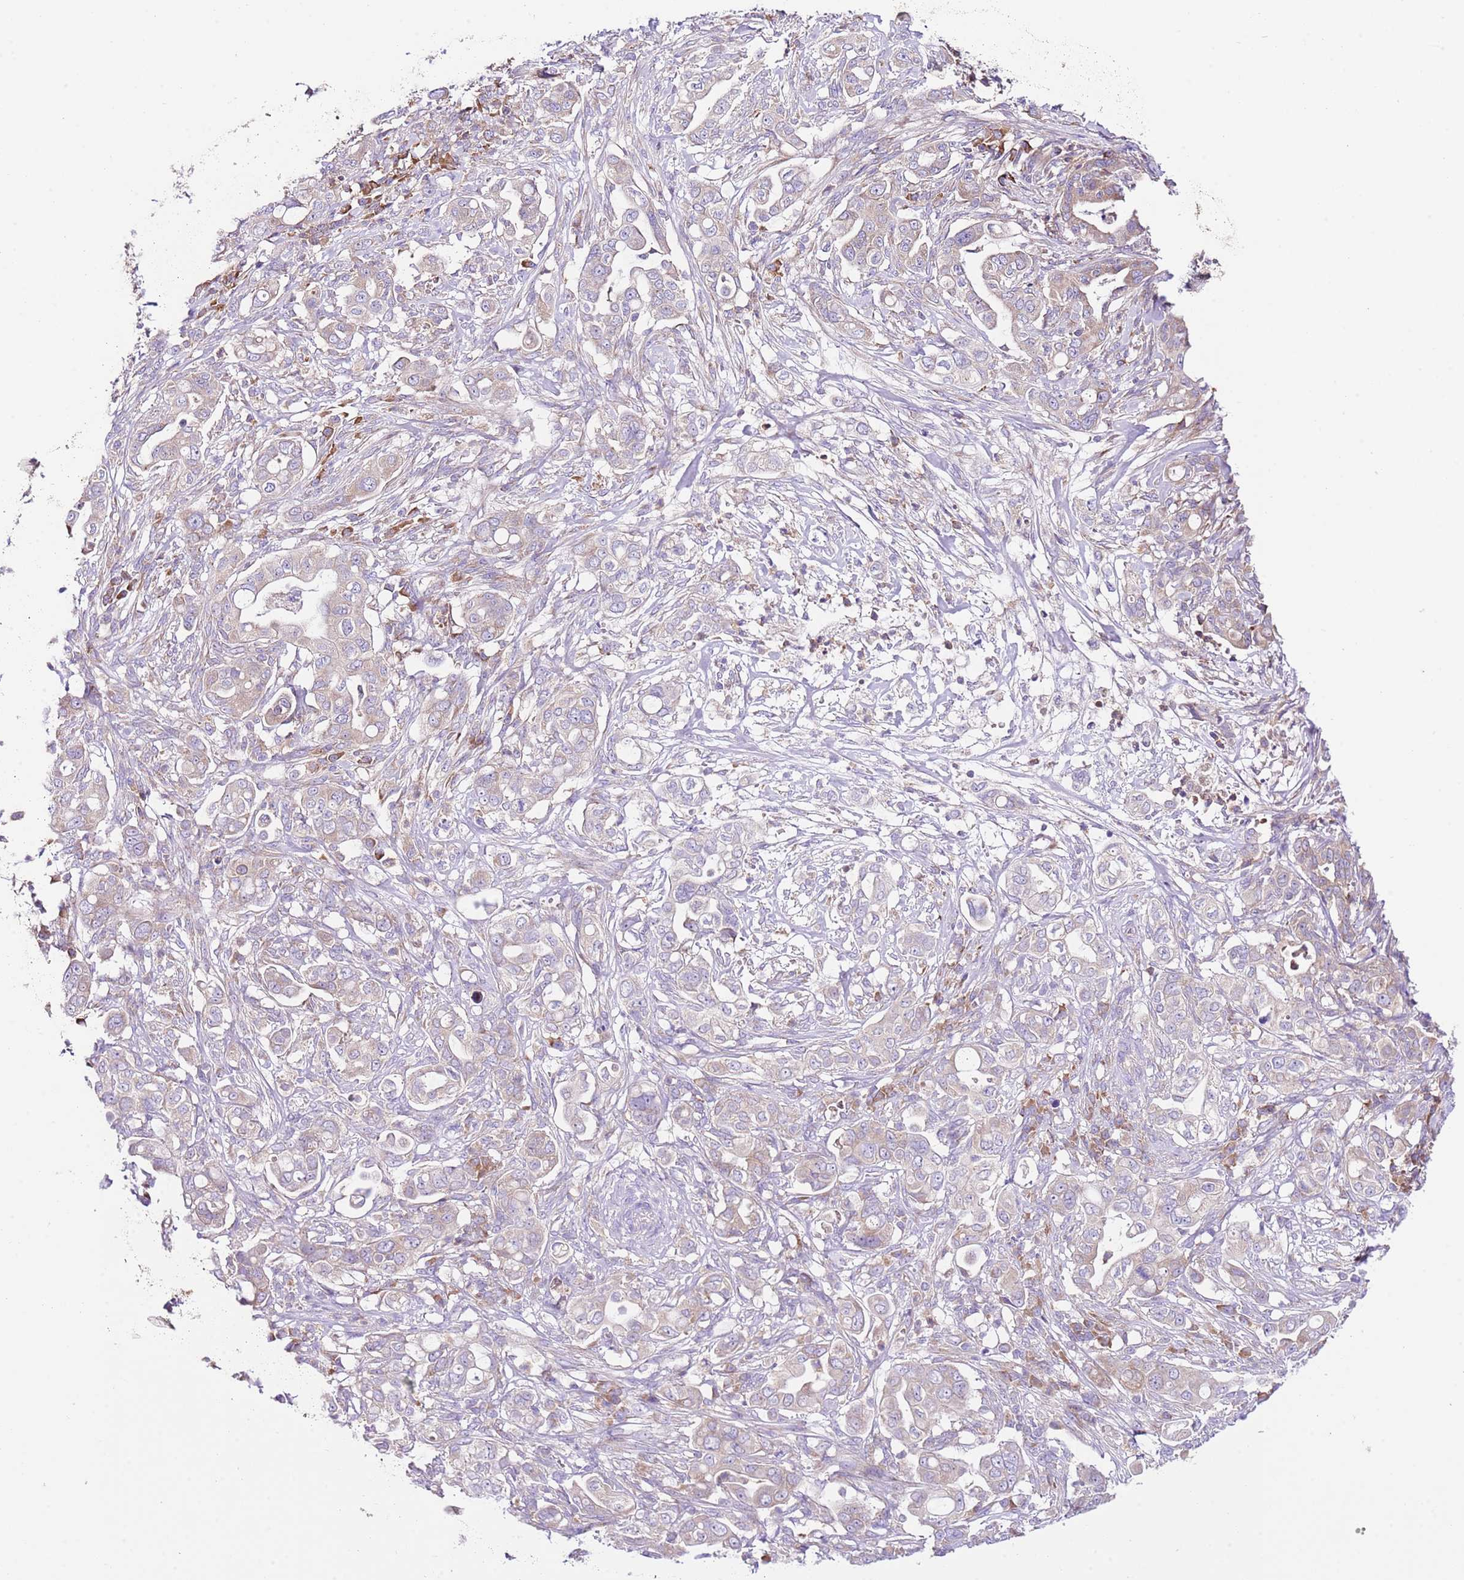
{"staining": {"intensity": "moderate", "quantity": "25%-75%", "location": "cytoplasmic/membranous"}, "tissue": "pancreatic cancer", "cell_type": "Tumor cells", "image_type": "cancer", "snomed": [{"axis": "morphology", "description": "Normal tissue, NOS"}, {"axis": "morphology", "description": "Adenocarcinoma, NOS"}, {"axis": "topography", "description": "Lymph node"}, {"axis": "topography", "description": "Pancreas"}], "caption": "DAB immunohistochemical staining of pancreatic cancer reveals moderate cytoplasmic/membranous protein positivity in approximately 25%-75% of tumor cells. Immunohistochemistry stains the protein of interest in brown and the nuclei are stained blue.", "gene": "RPS10", "patient": {"sex": "female", "age": 67}}